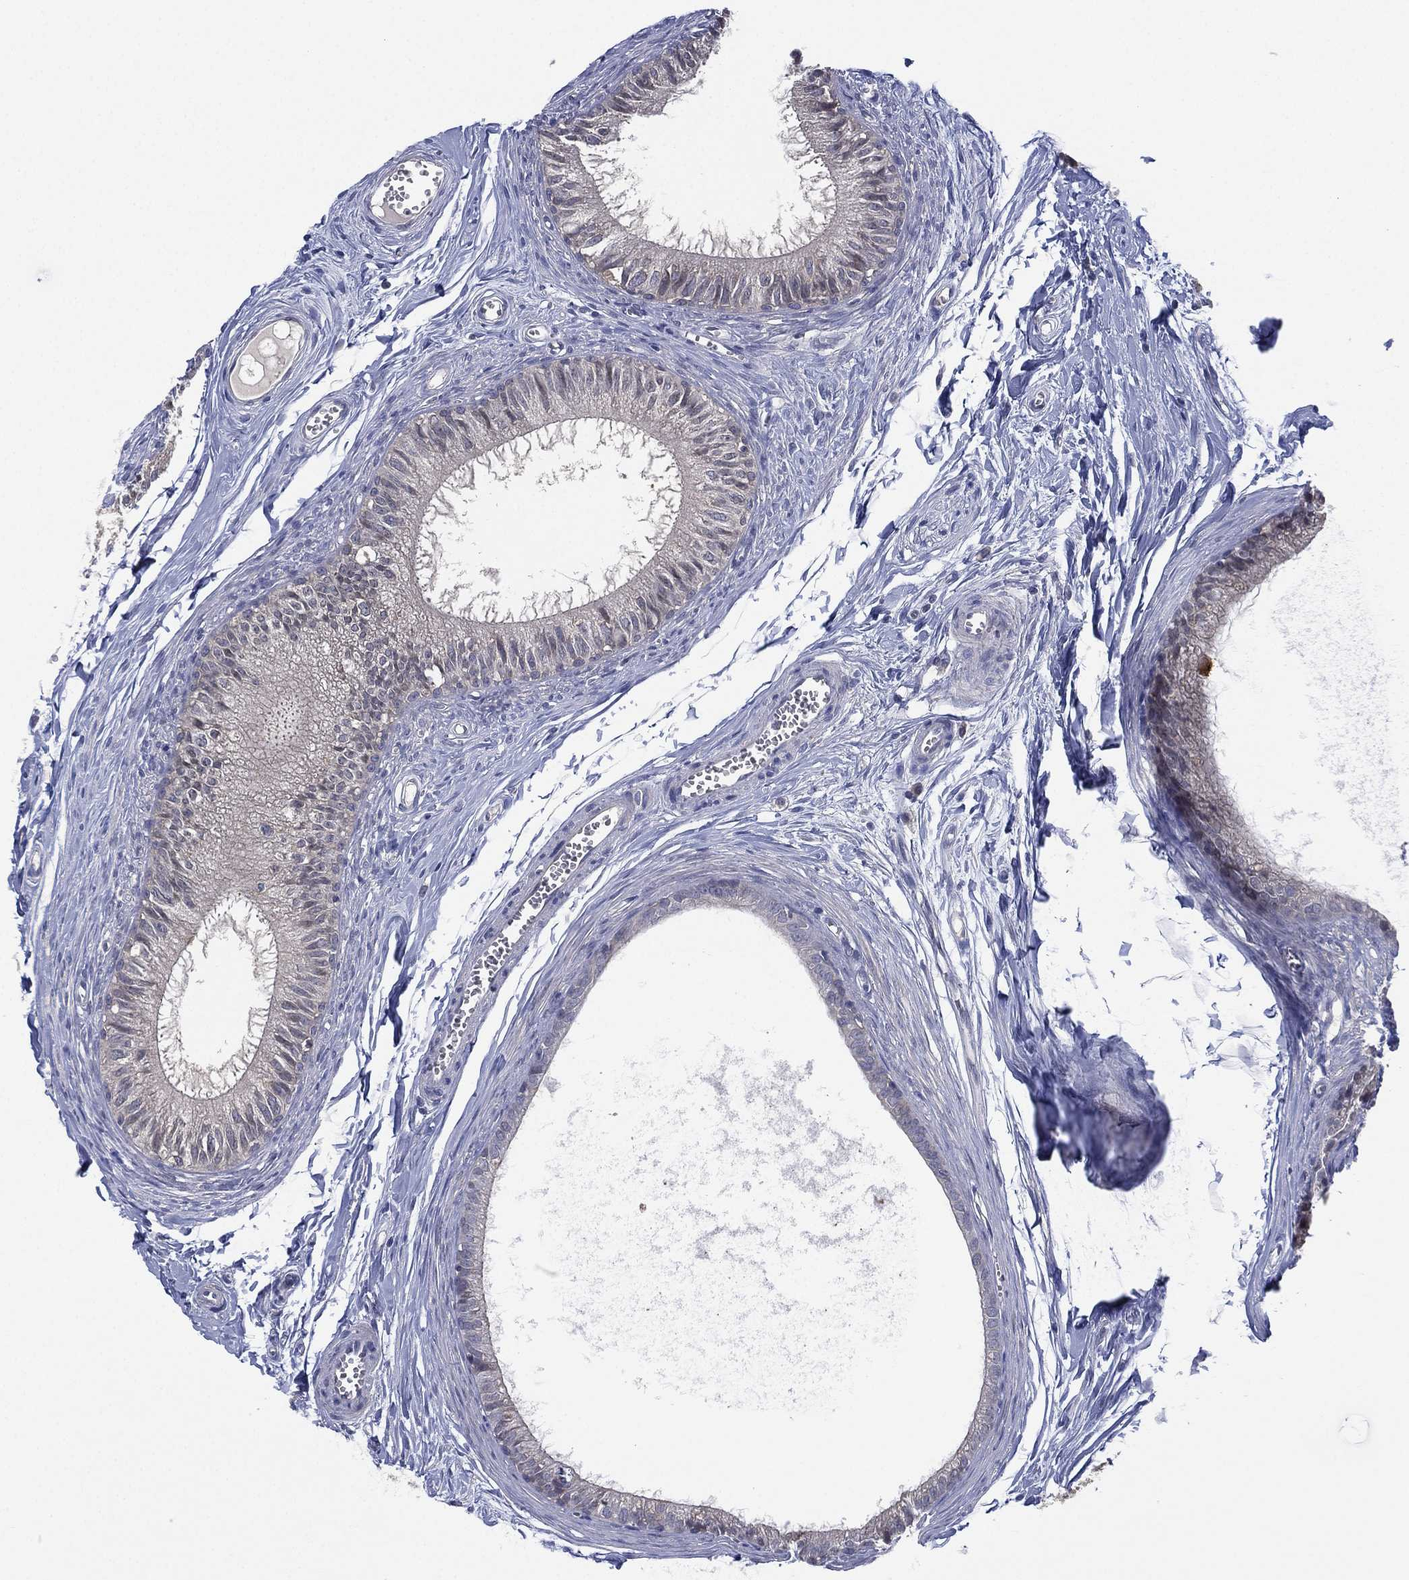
{"staining": {"intensity": "weak", "quantity": "<25%", "location": "cytoplasmic/membranous"}, "tissue": "epididymis", "cell_type": "Glandular cells", "image_type": "normal", "snomed": [{"axis": "morphology", "description": "Normal tissue, NOS"}, {"axis": "topography", "description": "Epididymis"}], "caption": "This is an immunohistochemistry (IHC) photomicrograph of benign human epididymis. There is no positivity in glandular cells.", "gene": "MPP7", "patient": {"sex": "male", "age": 51}}